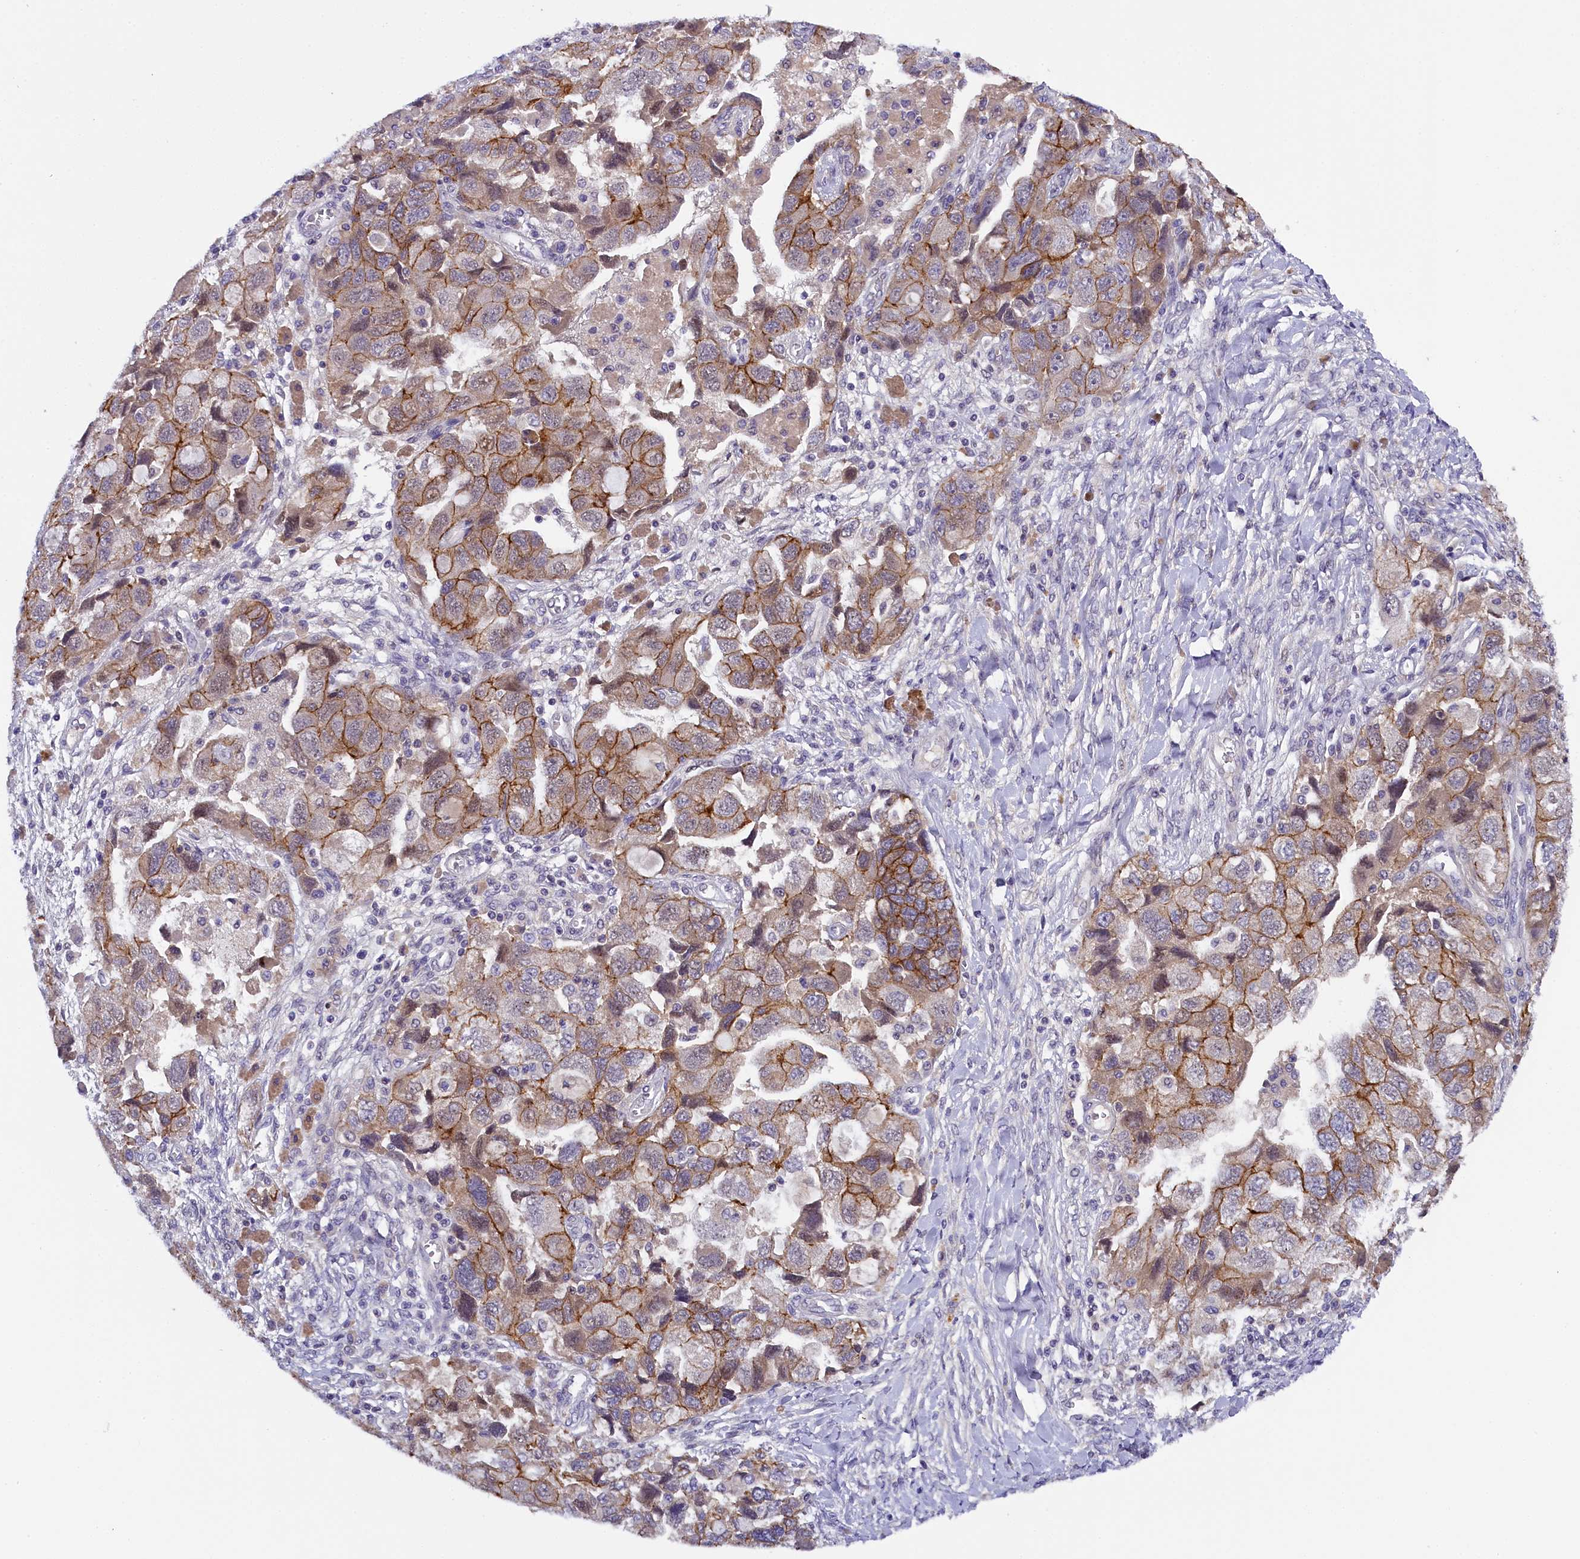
{"staining": {"intensity": "moderate", "quantity": ">75%", "location": "cytoplasmic/membranous"}, "tissue": "ovarian cancer", "cell_type": "Tumor cells", "image_type": "cancer", "snomed": [{"axis": "morphology", "description": "Carcinoma, NOS"}, {"axis": "morphology", "description": "Cystadenocarcinoma, serous, NOS"}, {"axis": "topography", "description": "Ovary"}], "caption": "Immunohistochemistry staining of ovarian cancer, which shows medium levels of moderate cytoplasmic/membranous staining in about >75% of tumor cells indicating moderate cytoplasmic/membranous protein positivity. The staining was performed using DAB (3,3'-diaminobenzidine) (brown) for protein detection and nuclei were counterstained in hematoxylin (blue).", "gene": "ENKD1", "patient": {"sex": "female", "age": 69}}